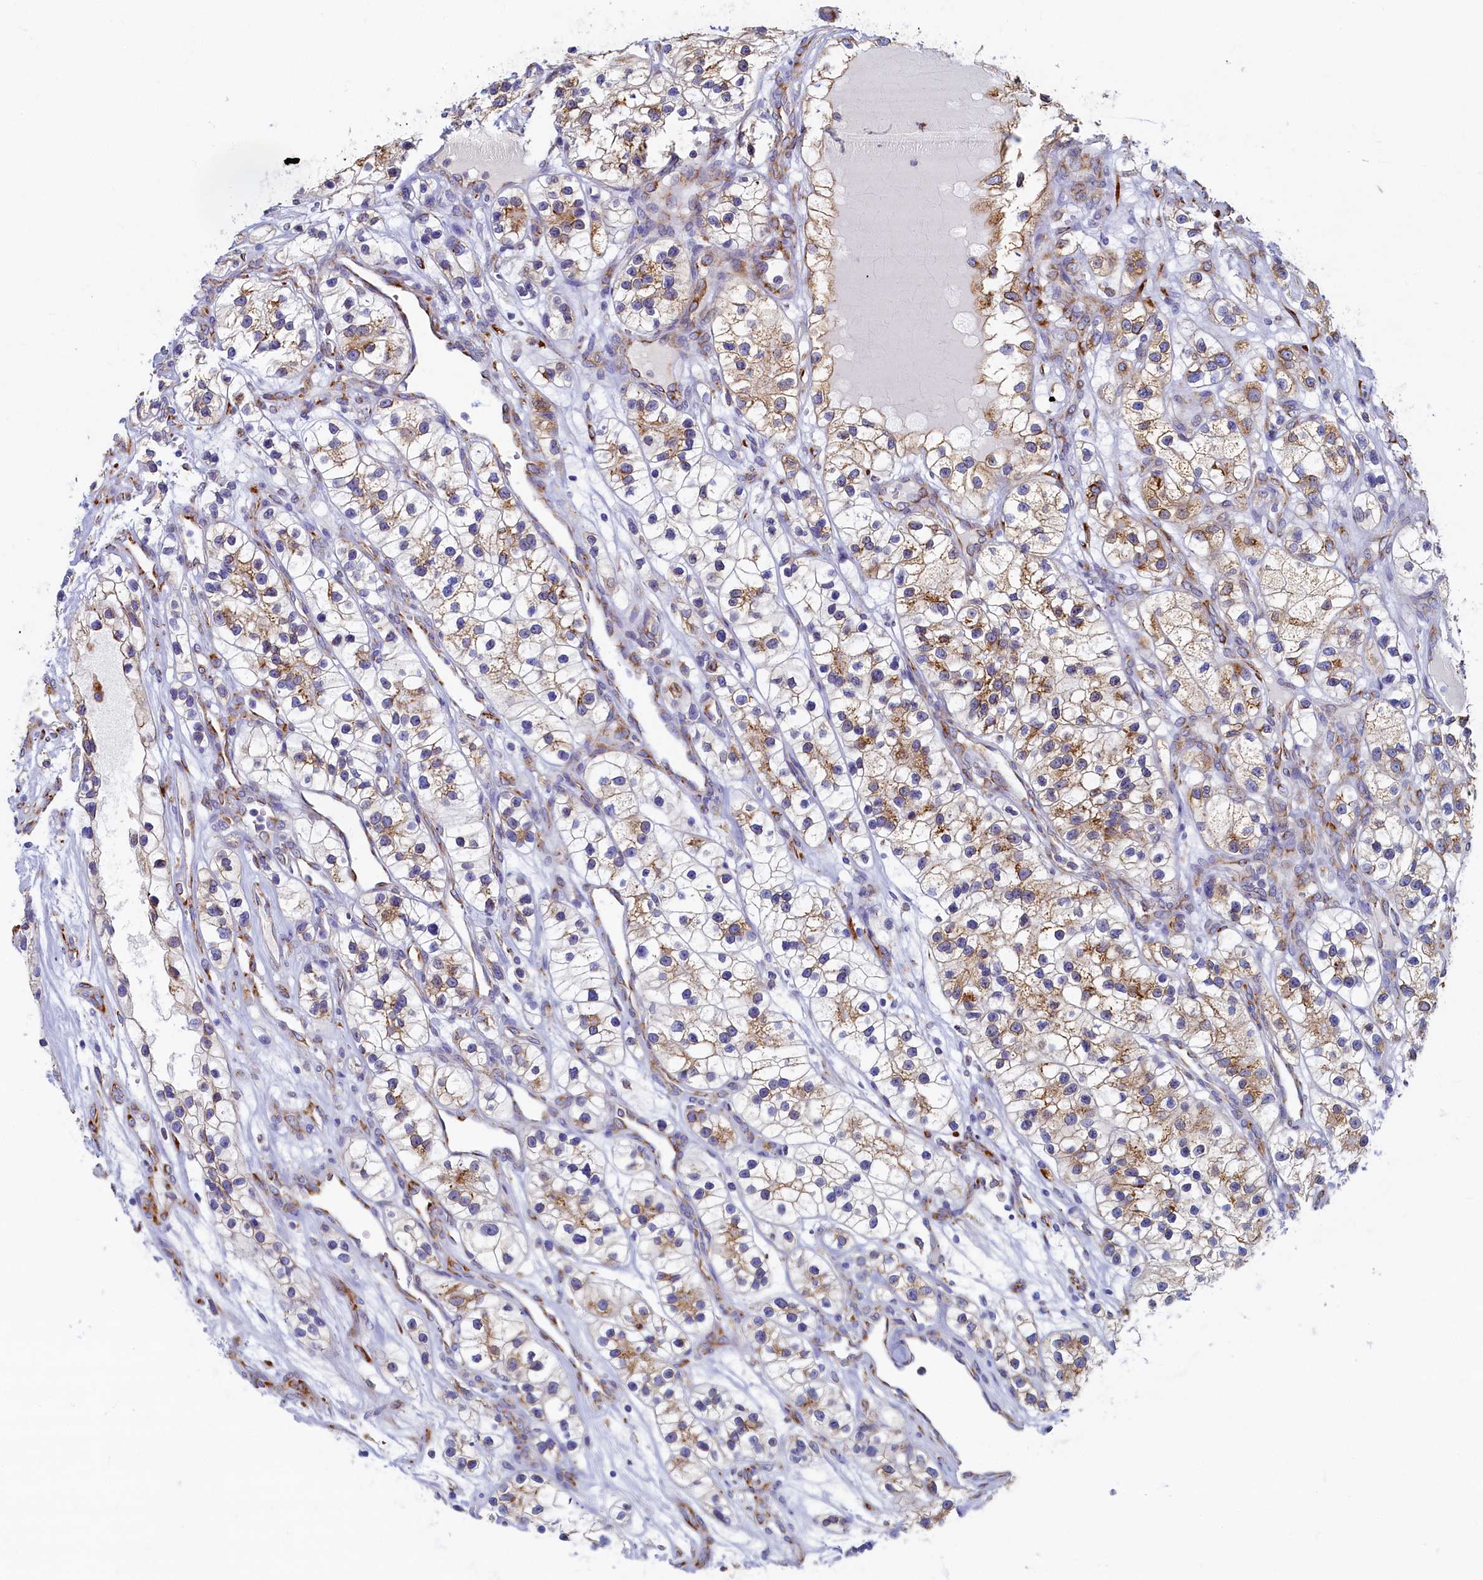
{"staining": {"intensity": "moderate", "quantity": "25%-75%", "location": "cytoplasmic/membranous"}, "tissue": "renal cancer", "cell_type": "Tumor cells", "image_type": "cancer", "snomed": [{"axis": "morphology", "description": "Adenocarcinoma, NOS"}, {"axis": "topography", "description": "Kidney"}], "caption": "Human renal cancer stained with a brown dye displays moderate cytoplasmic/membranous positive staining in about 25%-75% of tumor cells.", "gene": "TMEM18", "patient": {"sex": "female", "age": 57}}